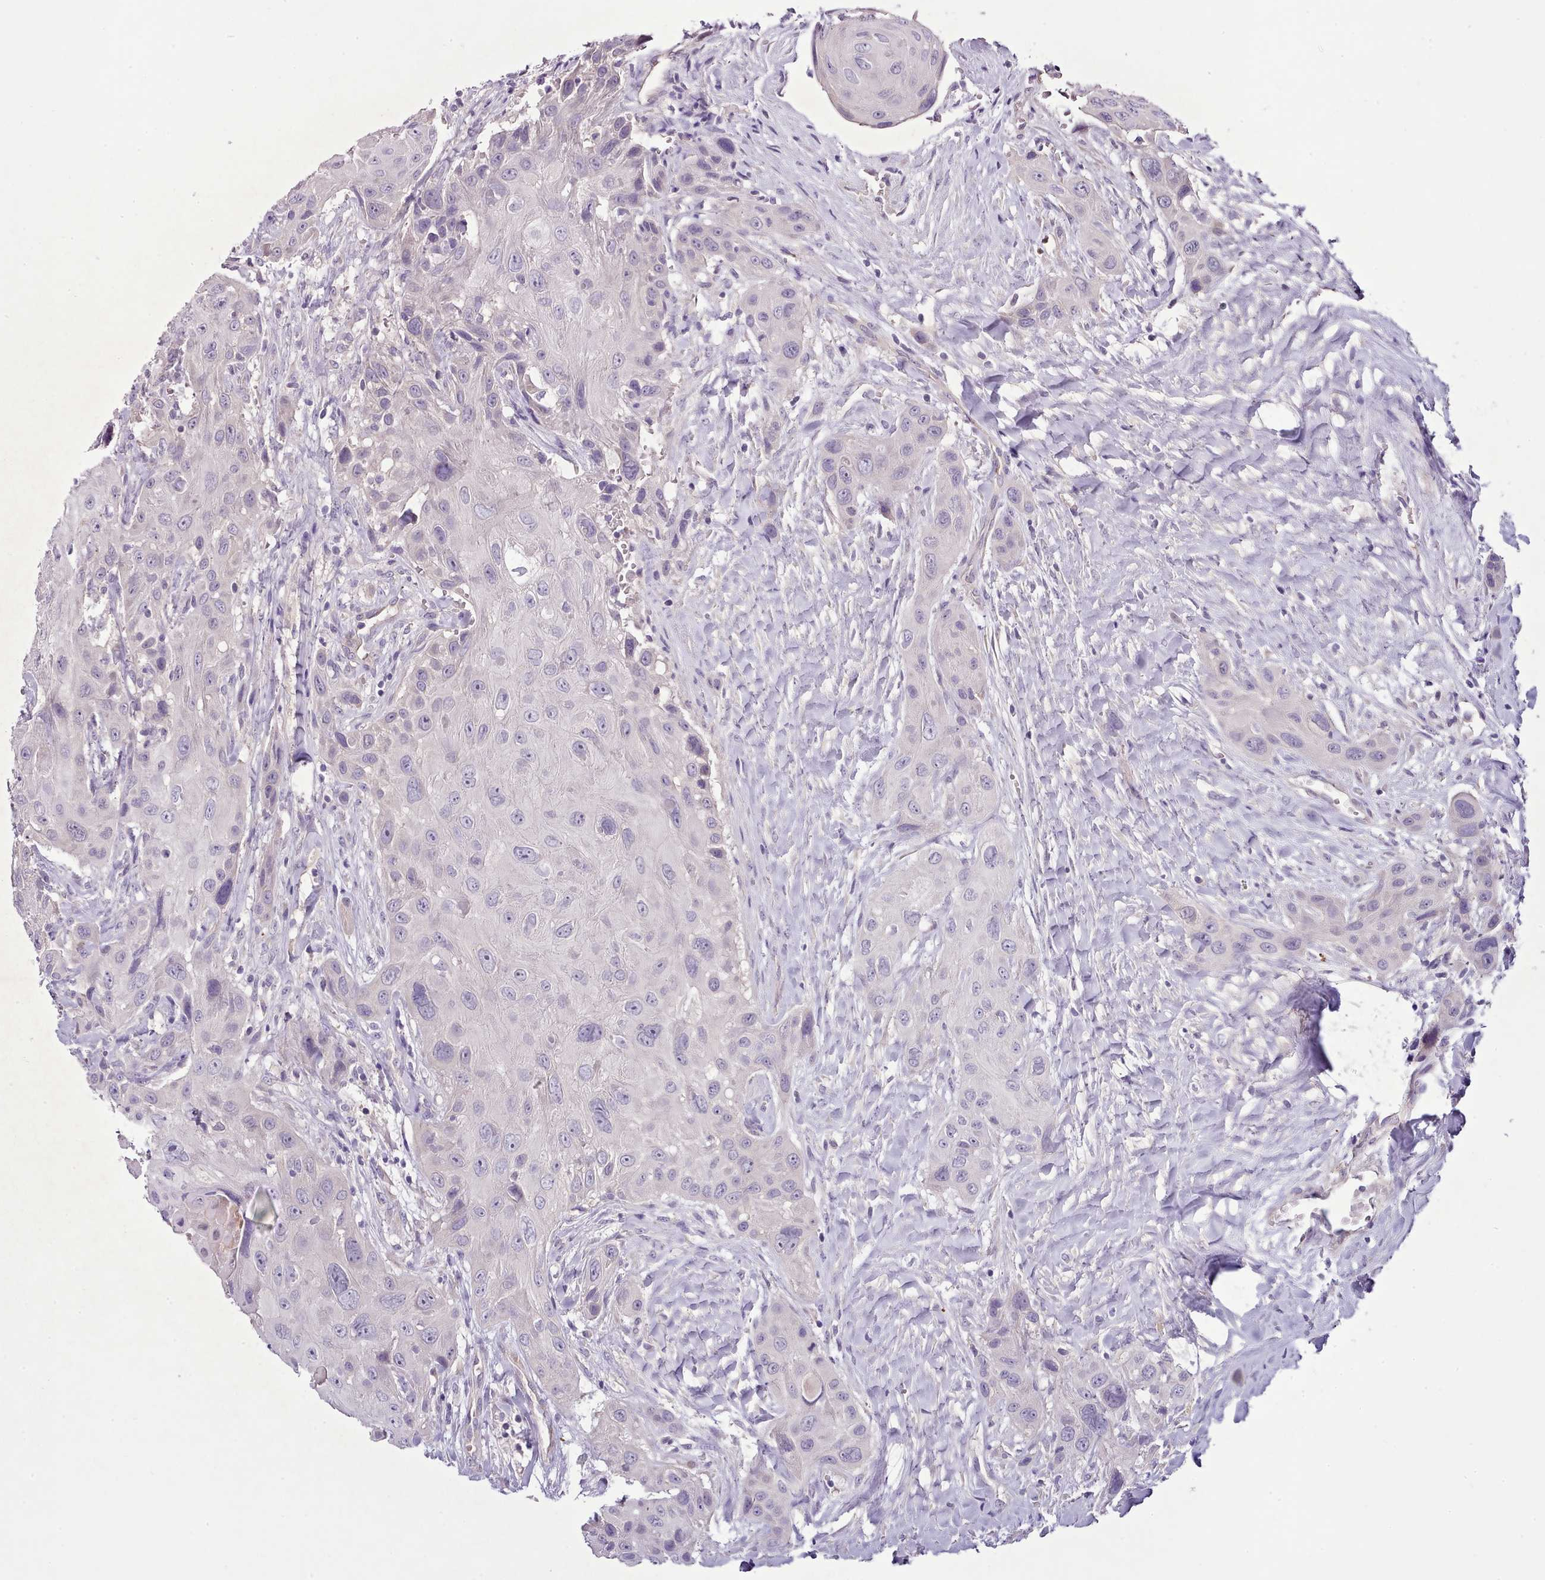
{"staining": {"intensity": "negative", "quantity": "none", "location": "none"}, "tissue": "head and neck cancer", "cell_type": "Tumor cells", "image_type": "cancer", "snomed": [{"axis": "morphology", "description": "Squamous cell carcinoma, NOS"}, {"axis": "topography", "description": "Head-Neck"}], "caption": "Head and neck cancer (squamous cell carcinoma) was stained to show a protein in brown. There is no significant staining in tumor cells.", "gene": "SETX", "patient": {"sex": "male", "age": 81}}